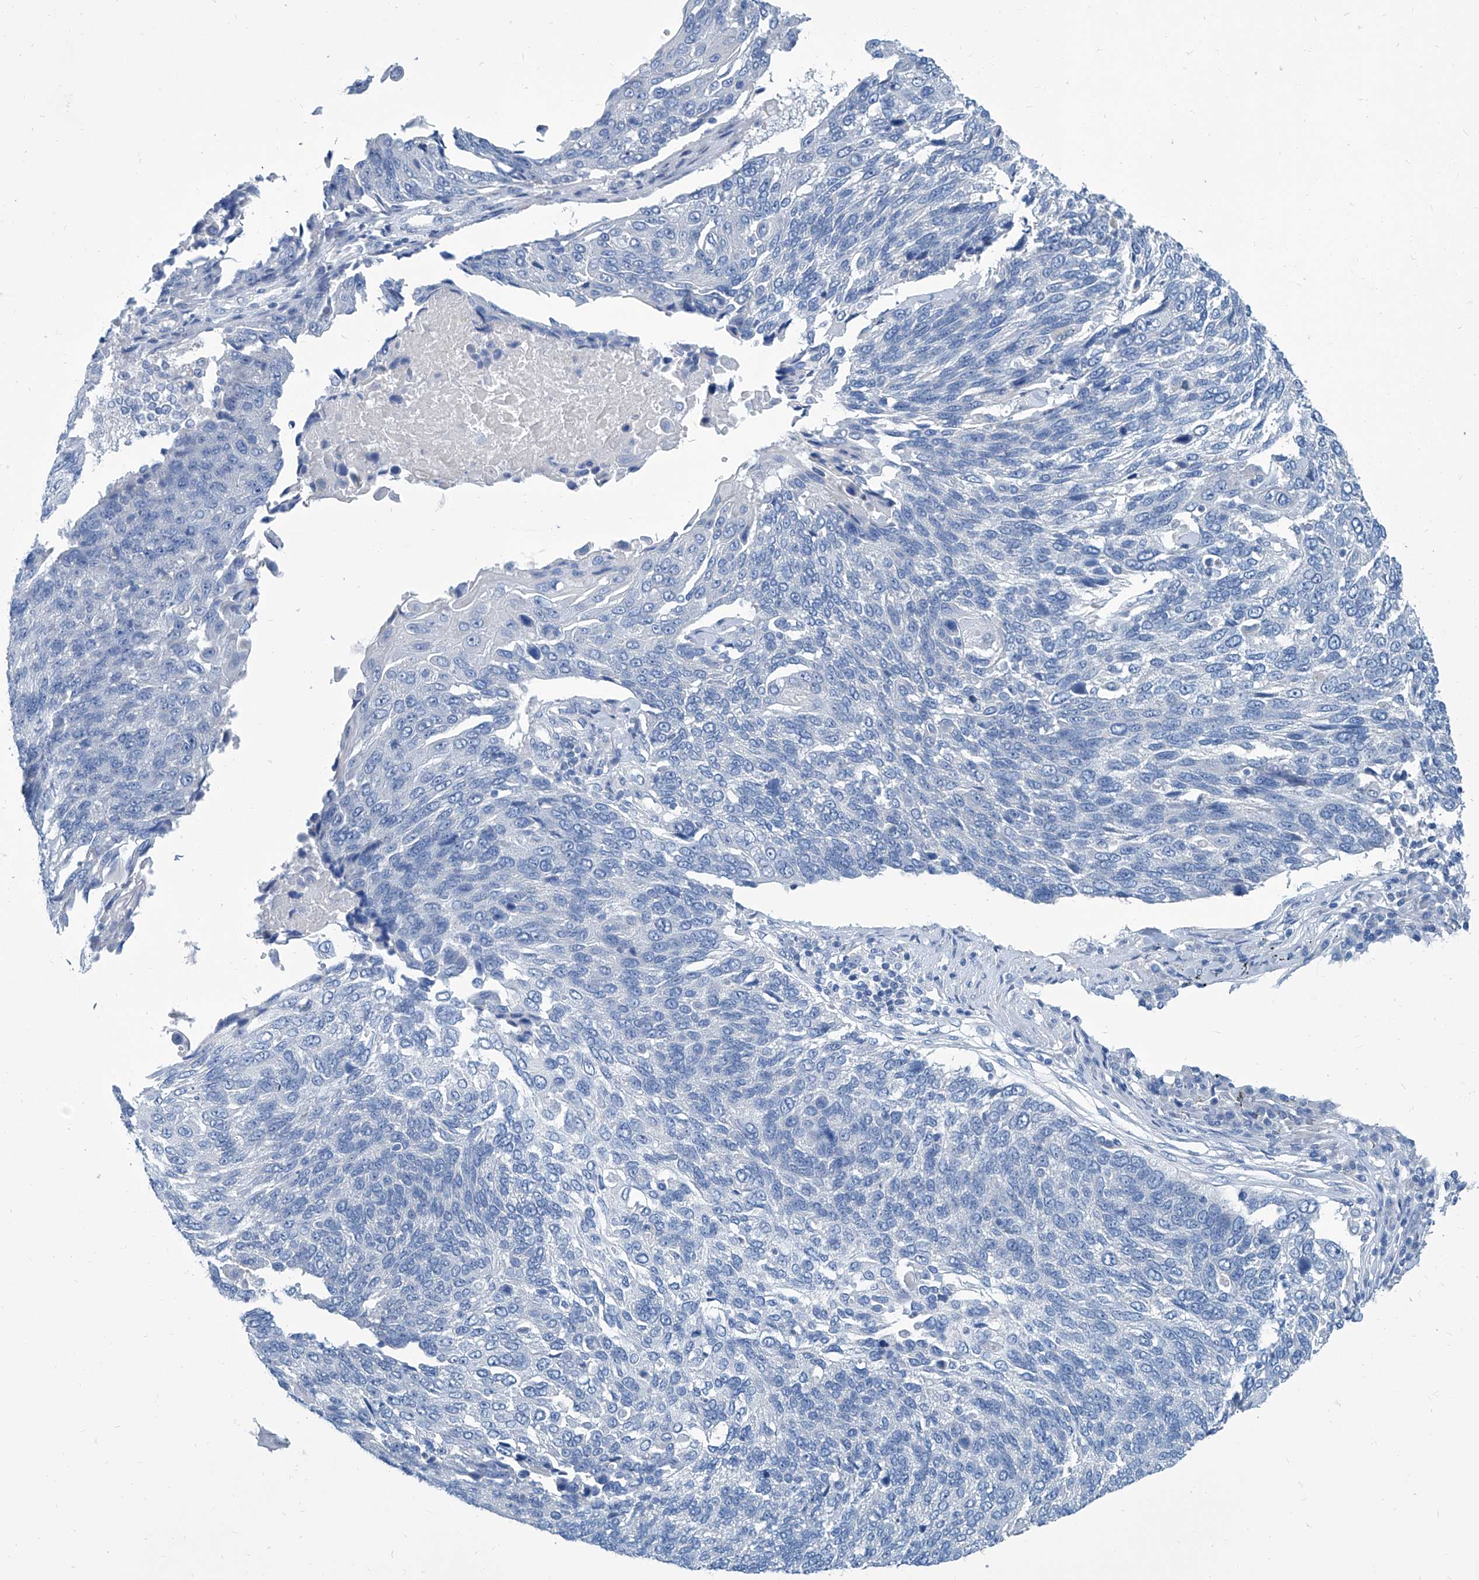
{"staining": {"intensity": "negative", "quantity": "none", "location": "none"}, "tissue": "lung cancer", "cell_type": "Tumor cells", "image_type": "cancer", "snomed": [{"axis": "morphology", "description": "Squamous cell carcinoma, NOS"}, {"axis": "topography", "description": "Lung"}], "caption": "IHC photomicrograph of neoplastic tissue: squamous cell carcinoma (lung) stained with DAB exhibits no significant protein expression in tumor cells.", "gene": "ZNF519", "patient": {"sex": "male", "age": 66}}